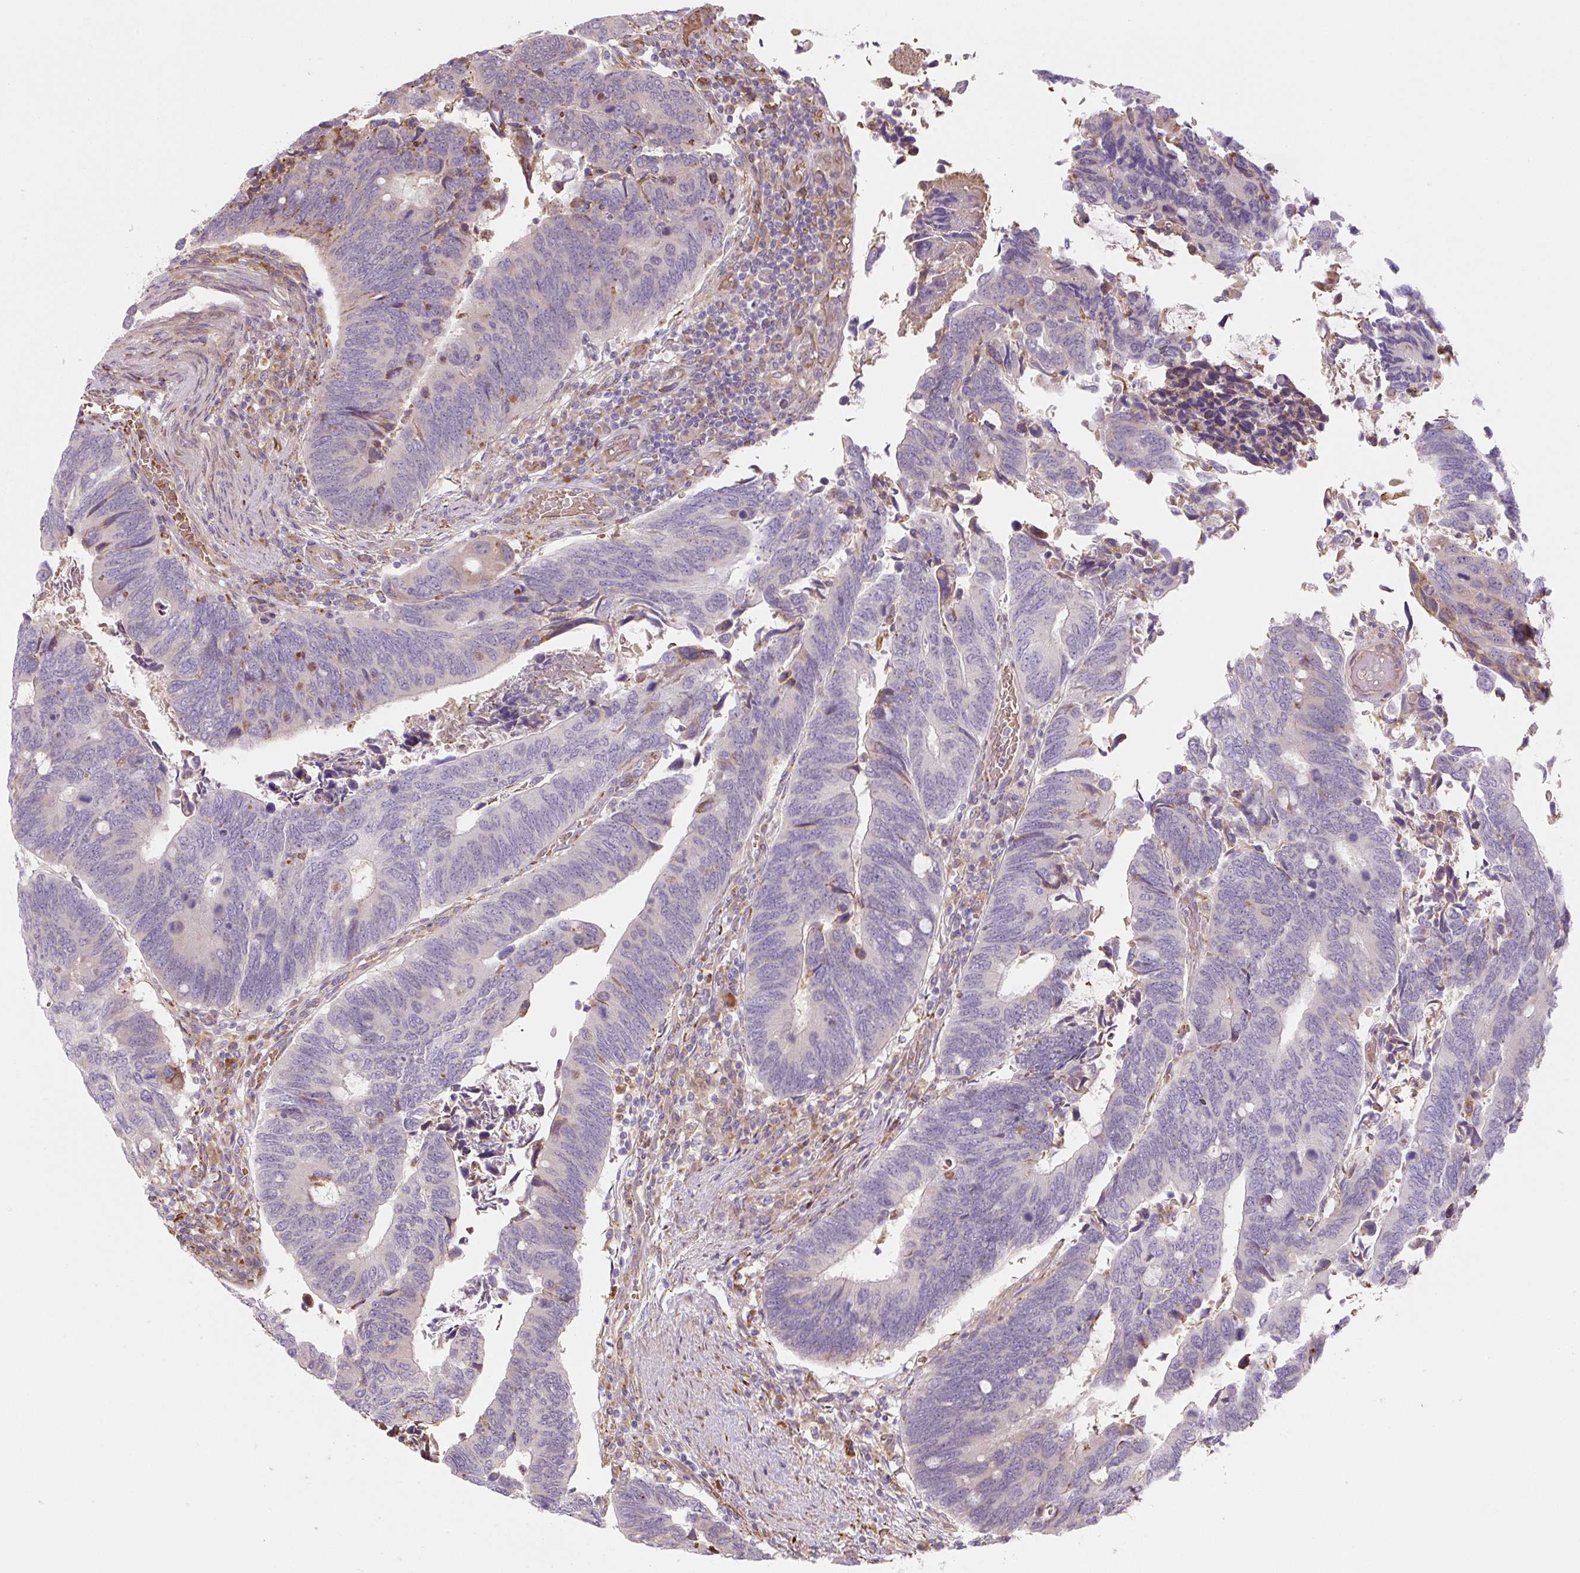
{"staining": {"intensity": "negative", "quantity": "none", "location": "none"}, "tissue": "colorectal cancer", "cell_type": "Tumor cells", "image_type": "cancer", "snomed": [{"axis": "morphology", "description": "Adenocarcinoma, NOS"}, {"axis": "topography", "description": "Colon"}], "caption": "Immunohistochemistry of human adenocarcinoma (colorectal) reveals no staining in tumor cells.", "gene": "RASA1", "patient": {"sex": "male", "age": 87}}